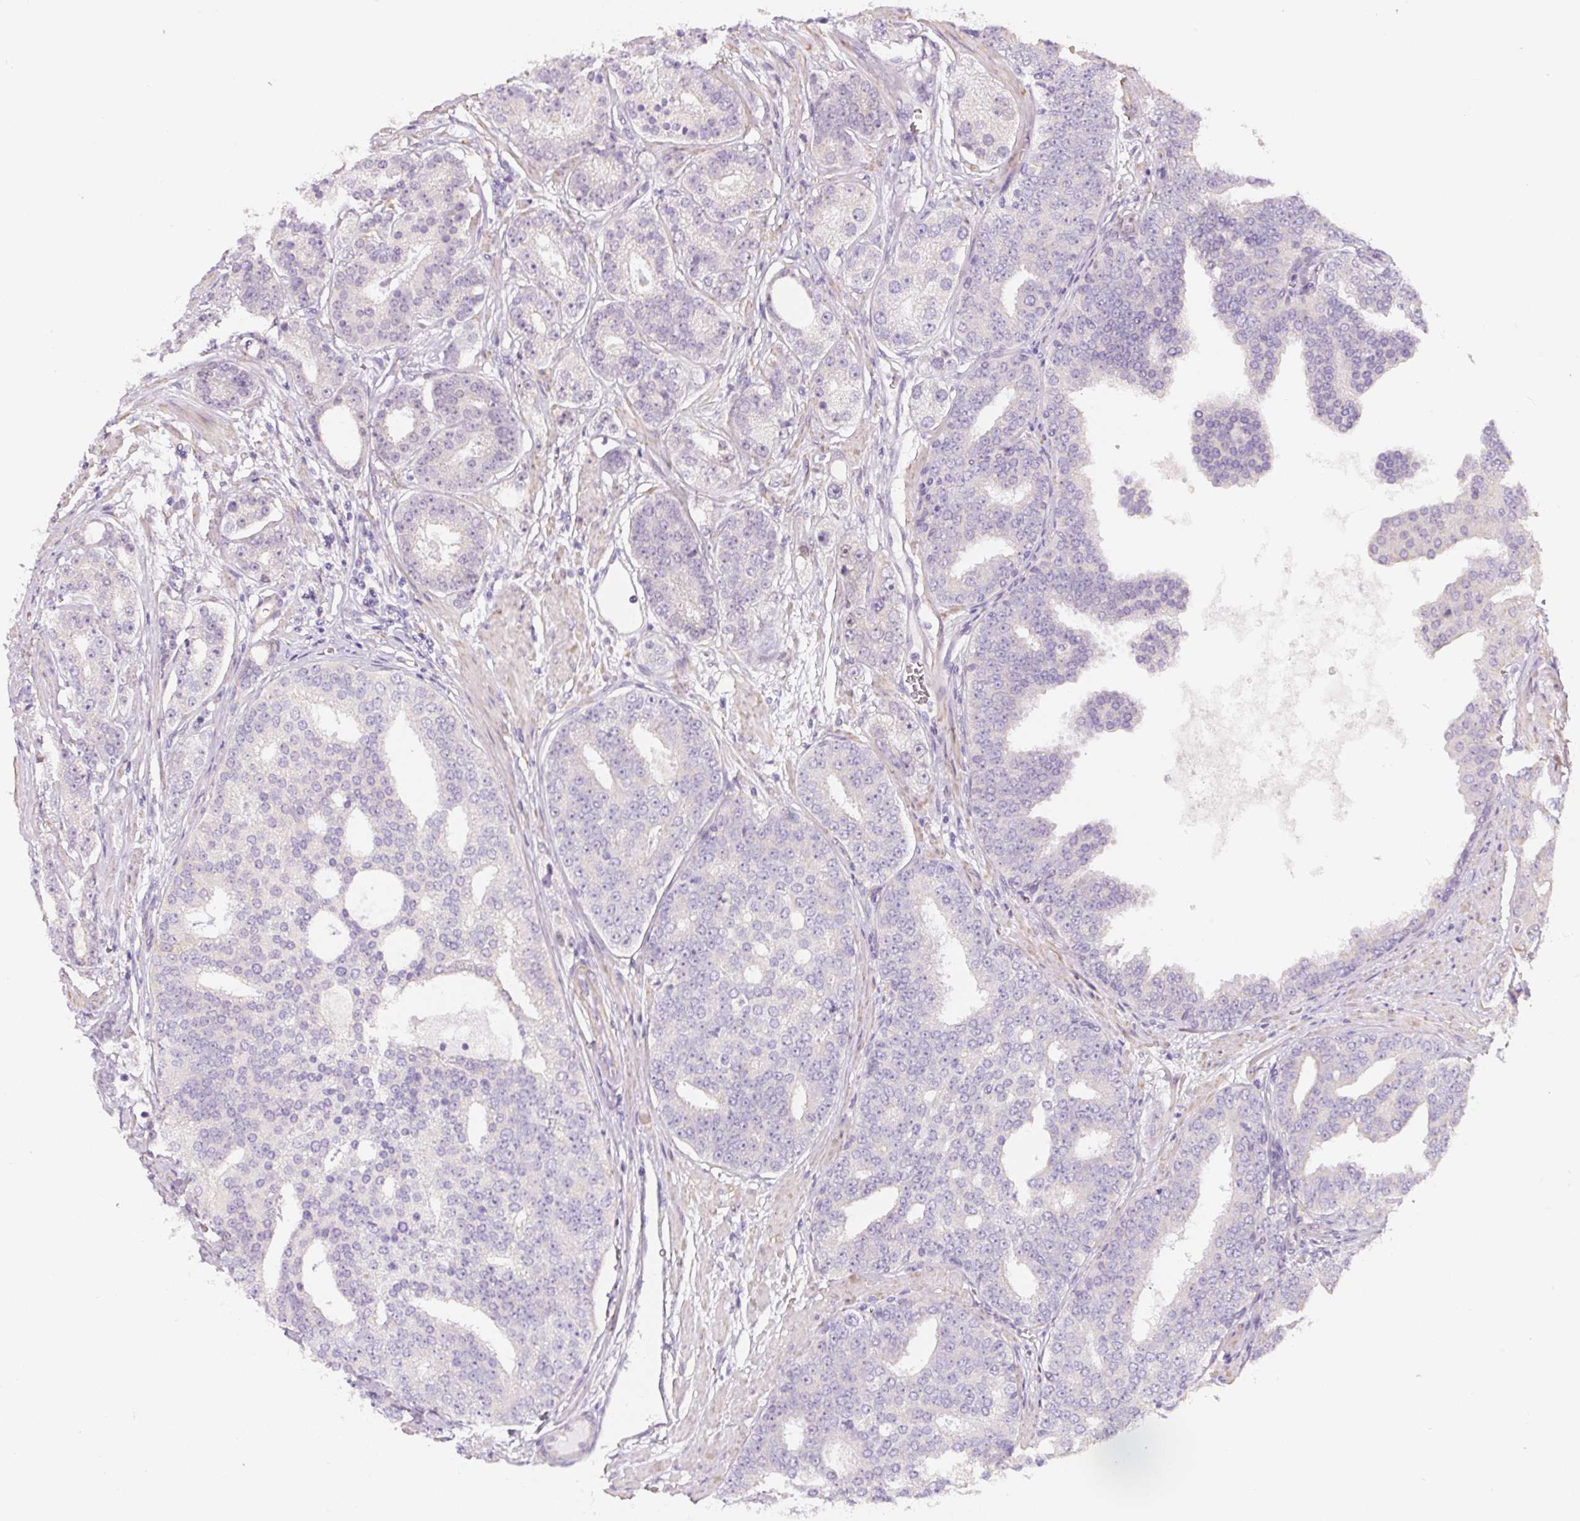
{"staining": {"intensity": "negative", "quantity": "none", "location": "none"}, "tissue": "prostate cancer", "cell_type": "Tumor cells", "image_type": "cancer", "snomed": [{"axis": "morphology", "description": "Adenocarcinoma, High grade"}, {"axis": "topography", "description": "Prostate"}], "caption": "This is an IHC photomicrograph of human prostate cancer. There is no staining in tumor cells.", "gene": "PWWP3B", "patient": {"sex": "male", "age": 71}}